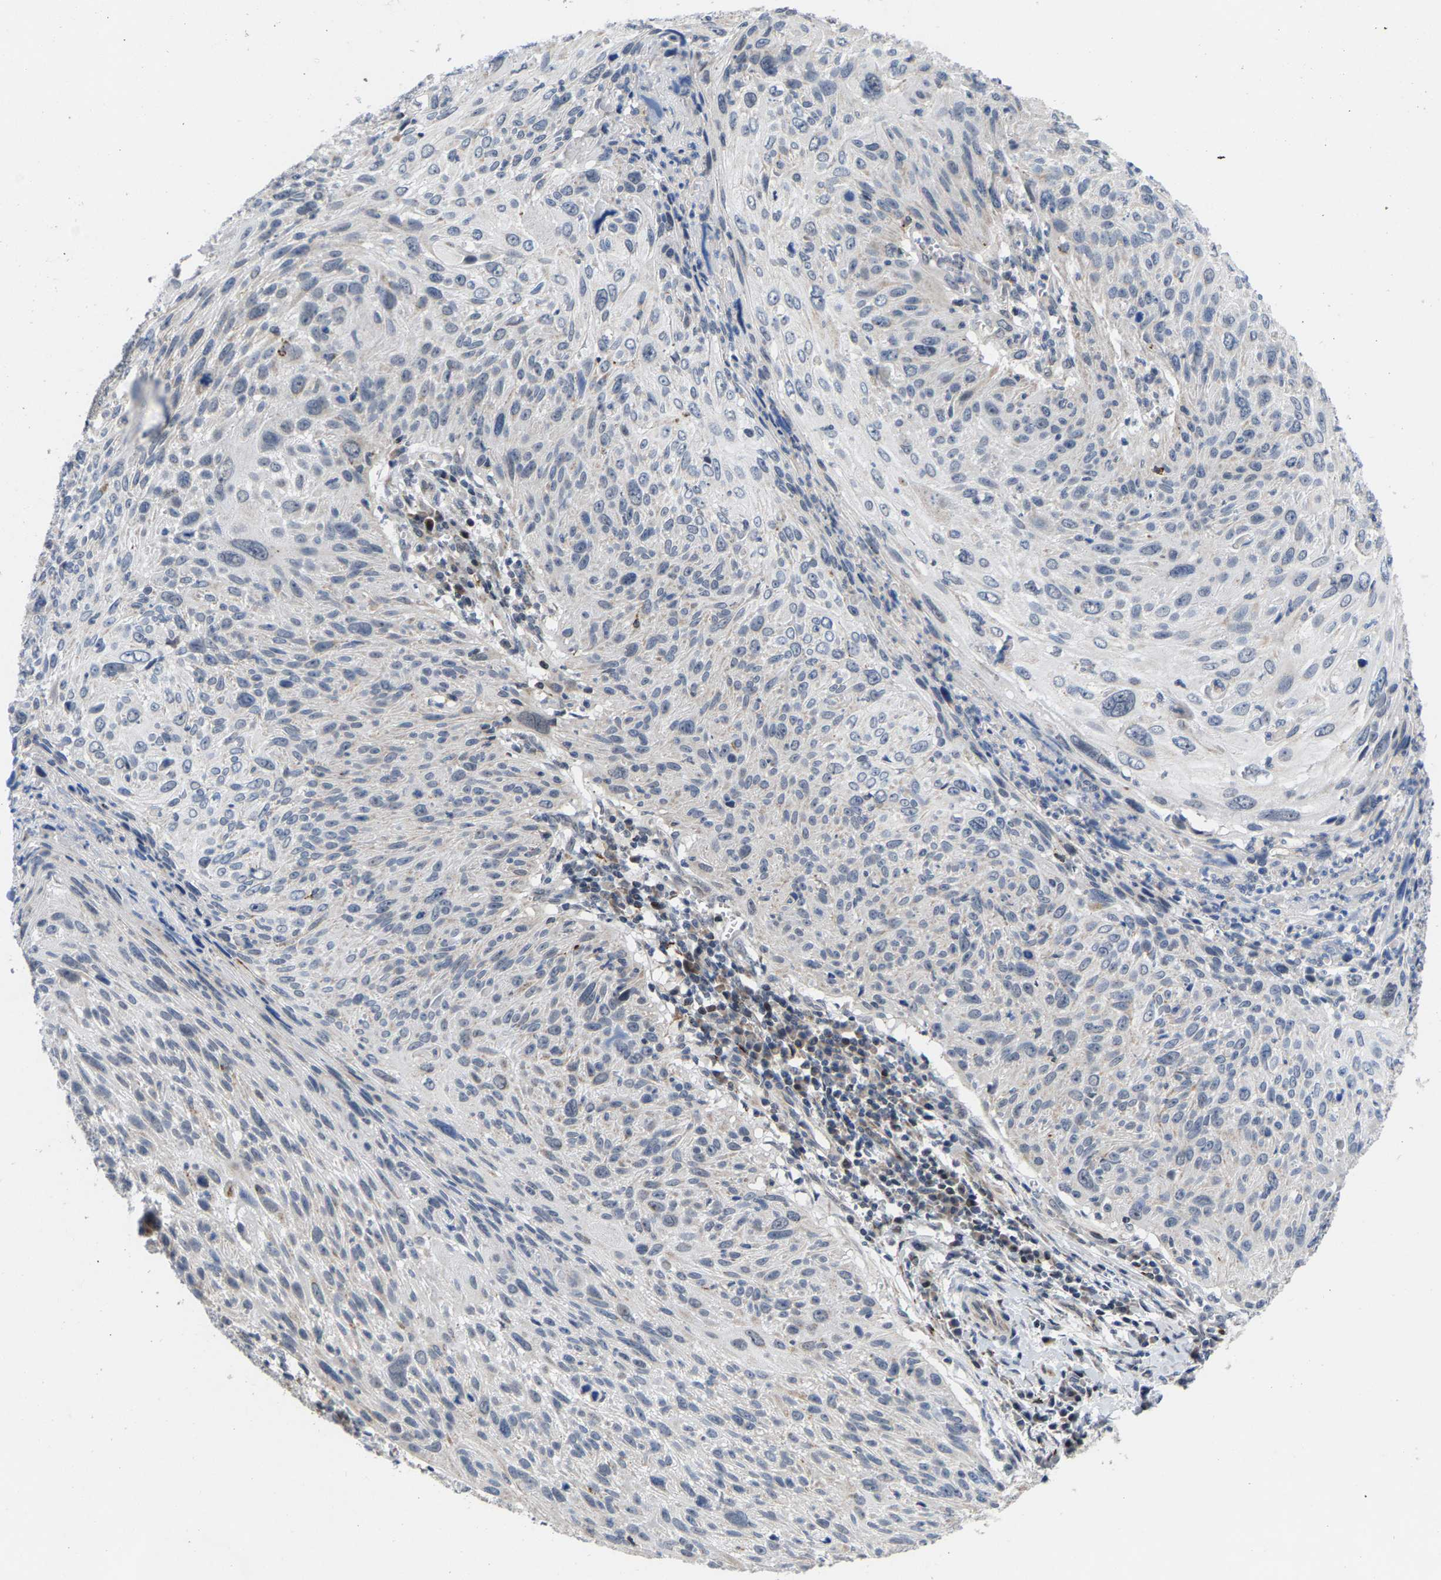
{"staining": {"intensity": "negative", "quantity": "none", "location": "none"}, "tissue": "cervical cancer", "cell_type": "Tumor cells", "image_type": "cancer", "snomed": [{"axis": "morphology", "description": "Squamous cell carcinoma, NOS"}, {"axis": "topography", "description": "Cervix"}], "caption": "Photomicrograph shows no protein expression in tumor cells of cervical squamous cell carcinoma tissue. (DAB immunohistochemistry (IHC) with hematoxylin counter stain).", "gene": "TDRKH", "patient": {"sex": "female", "age": 51}}